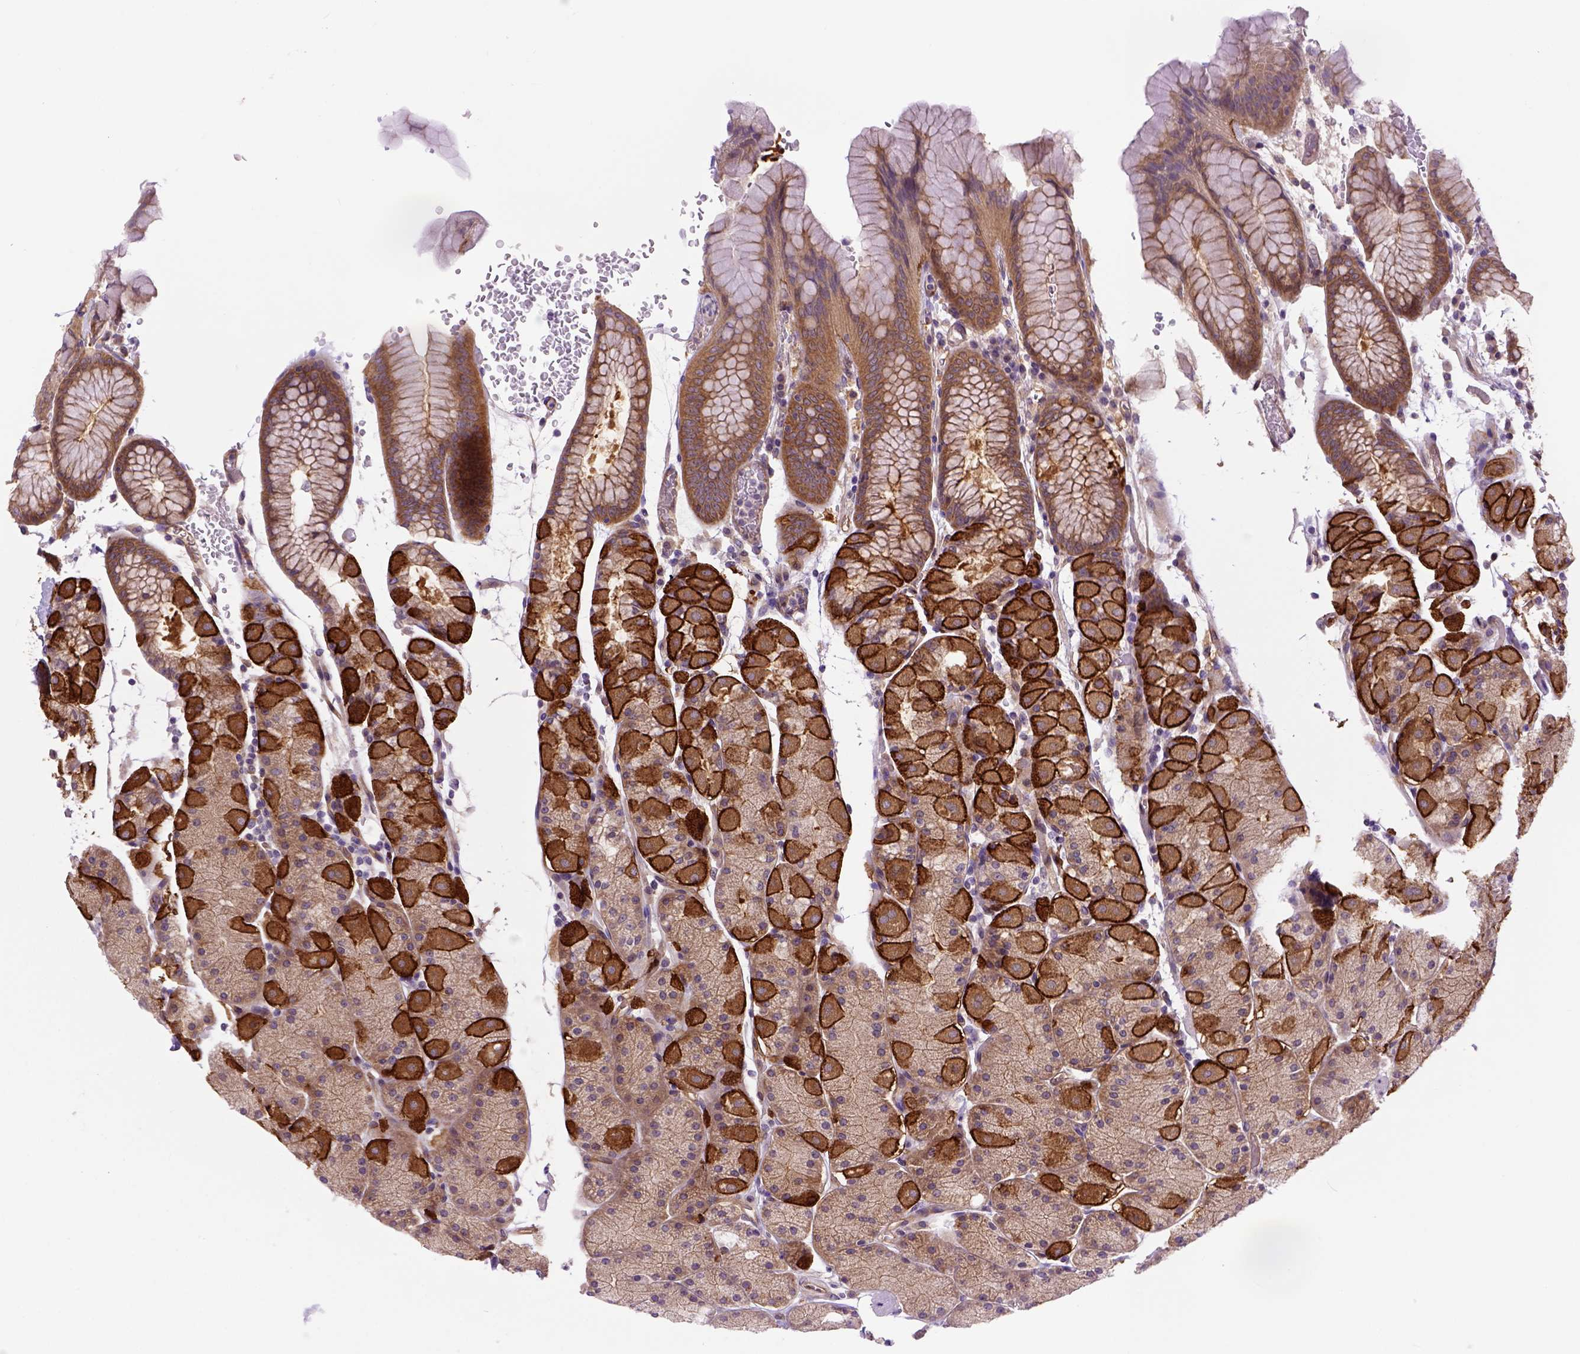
{"staining": {"intensity": "strong", "quantity": "25%-75%", "location": "cytoplasmic/membranous"}, "tissue": "stomach", "cell_type": "Glandular cells", "image_type": "normal", "snomed": [{"axis": "morphology", "description": "Normal tissue, NOS"}, {"axis": "topography", "description": "Stomach, upper"}, {"axis": "topography", "description": "Stomach"}], "caption": "The micrograph displays staining of unremarkable stomach, revealing strong cytoplasmic/membranous protein positivity (brown color) within glandular cells.", "gene": "CASKIN2", "patient": {"sex": "male", "age": 76}}